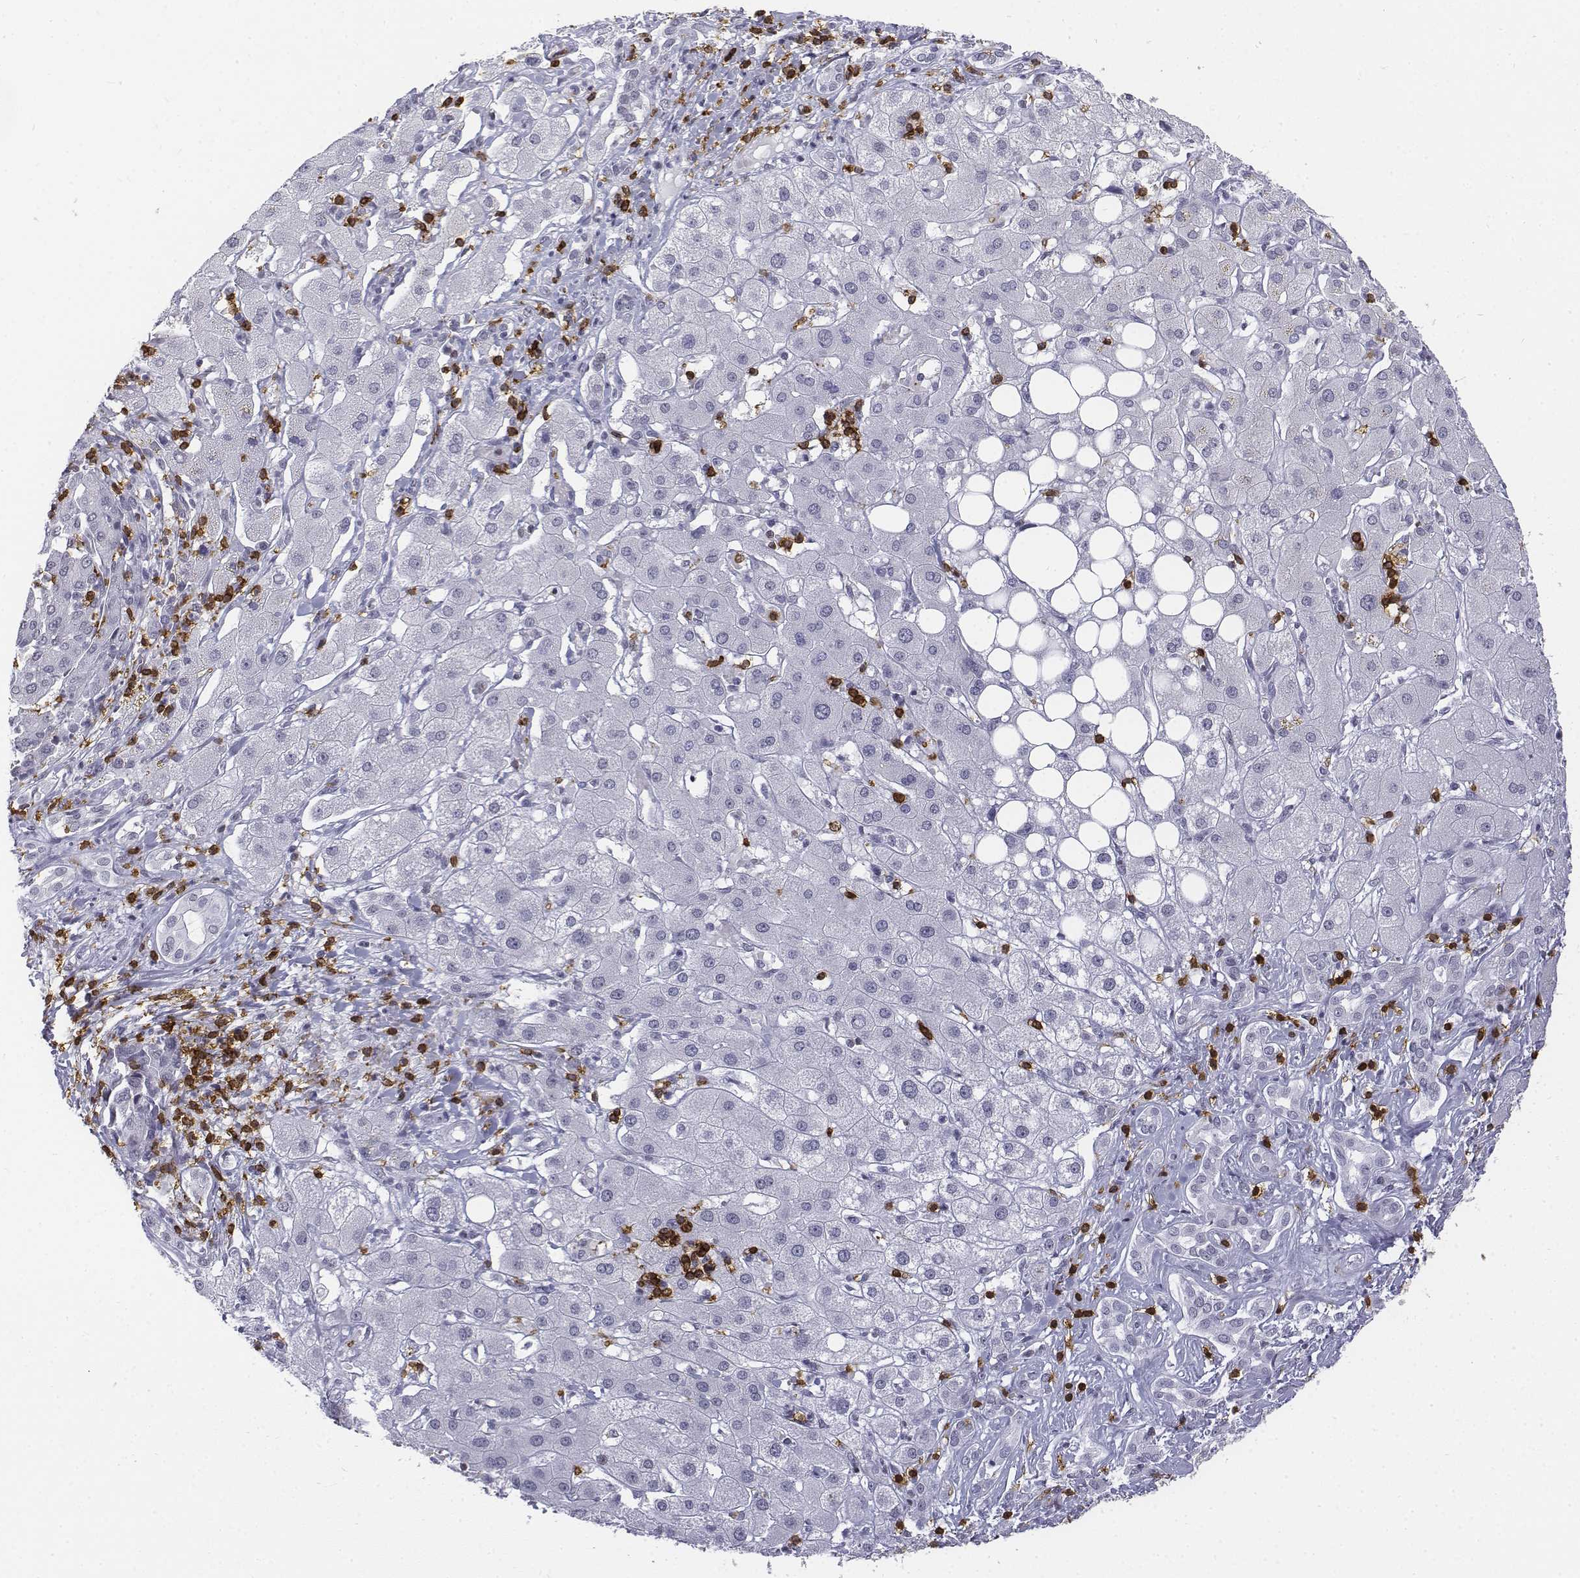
{"staining": {"intensity": "negative", "quantity": "none", "location": "none"}, "tissue": "liver cancer", "cell_type": "Tumor cells", "image_type": "cancer", "snomed": [{"axis": "morphology", "description": "Carcinoma, Hepatocellular, NOS"}, {"axis": "topography", "description": "Liver"}], "caption": "Immunohistochemistry (IHC) histopathology image of human hepatocellular carcinoma (liver) stained for a protein (brown), which reveals no positivity in tumor cells. (DAB (3,3'-diaminobenzidine) immunohistochemistry (IHC), high magnification).", "gene": "CD3E", "patient": {"sex": "male", "age": 65}}